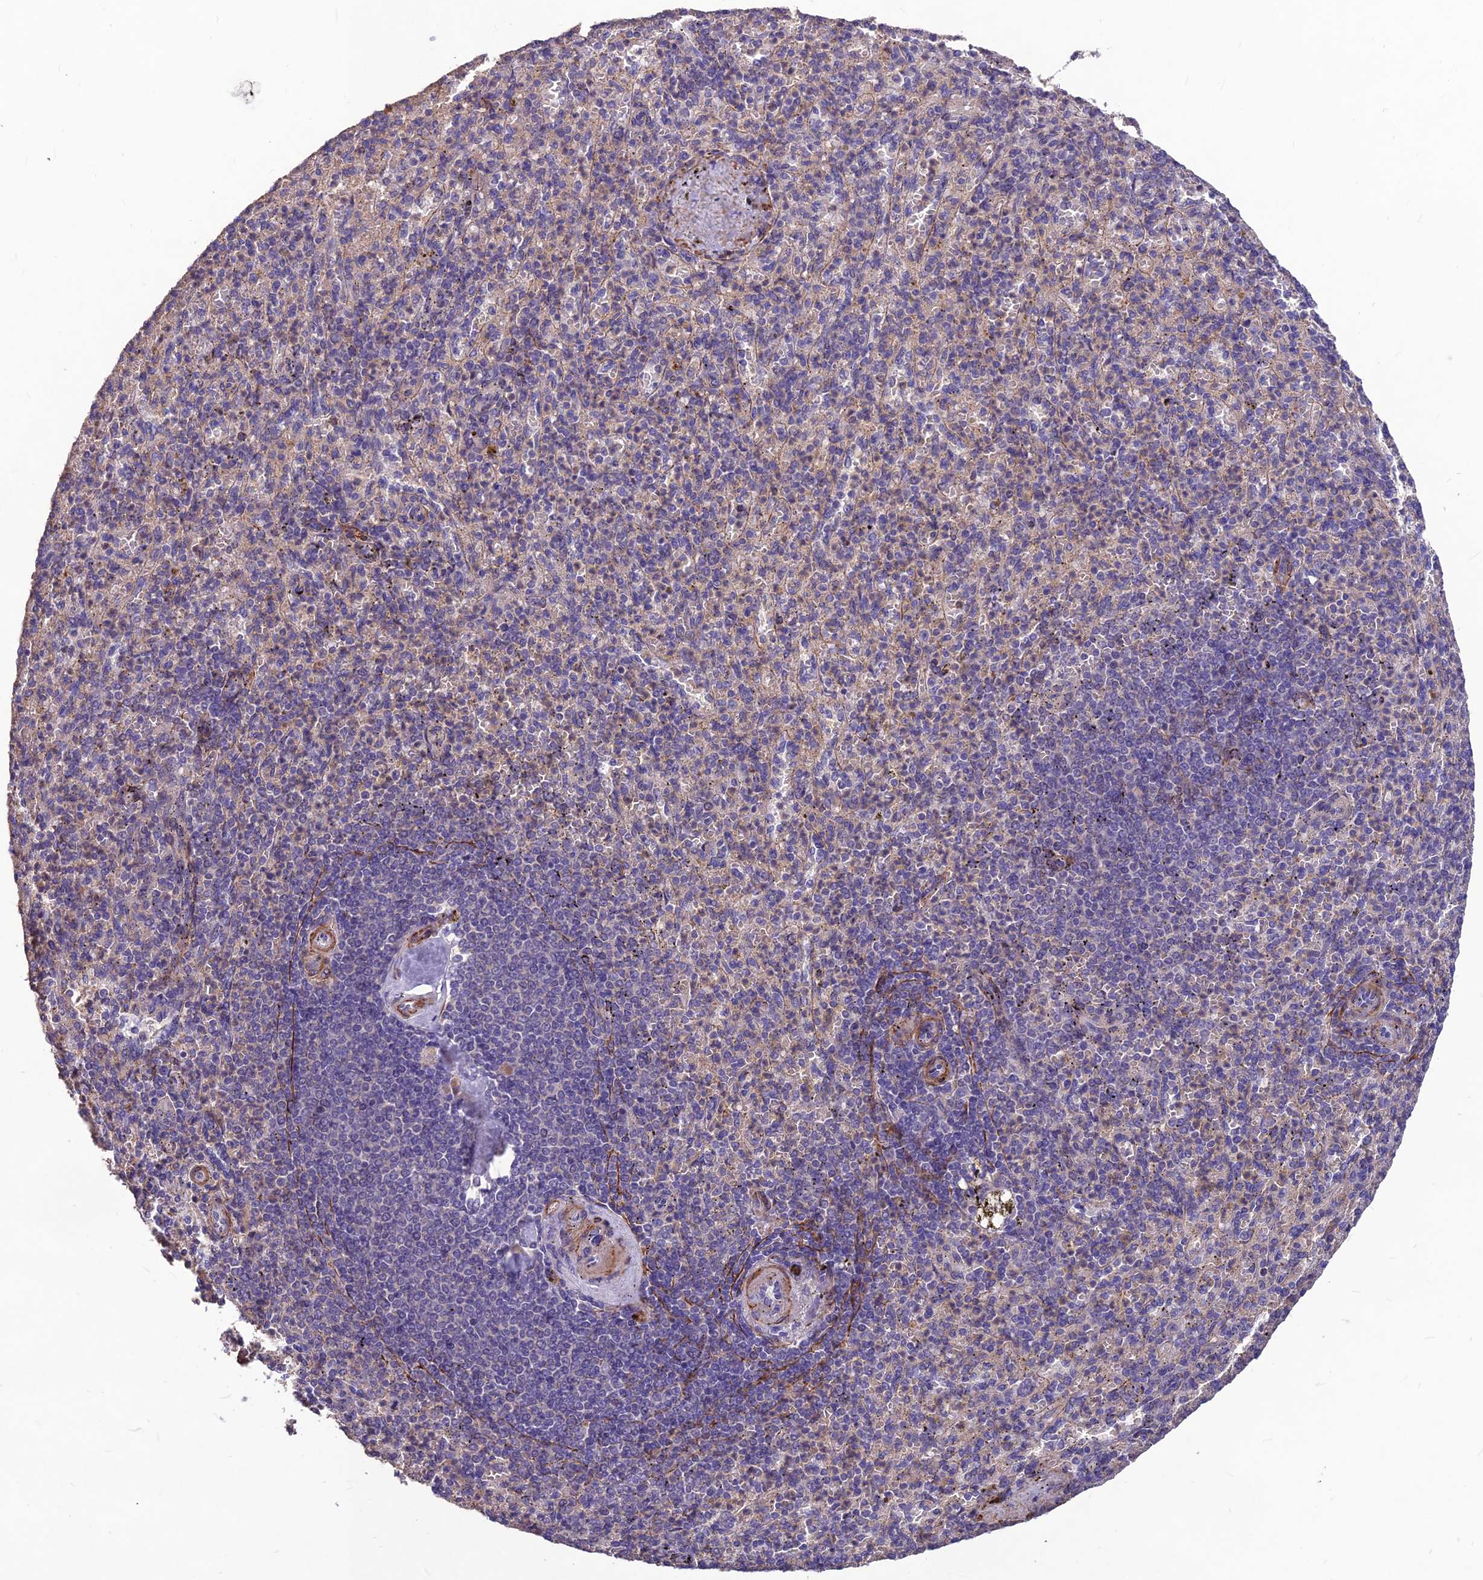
{"staining": {"intensity": "negative", "quantity": "none", "location": "none"}, "tissue": "spleen", "cell_type": "Cells in red pulp", "image_type": "normal", "snomed": [{"axis": "morphology", "description": "Normal tissue, NOS"}, {"axis": "topography", "description": "Spleen"}], "caption": "Unremarkable spleen was stained to show a protein in brown. There is no significant staining in cells in red pulp. (DAB (3,3'-diaminobenzidine) IHC with hematoxylin counter stain).", "gene": "CLUH", "patient": {"sex": "female", "age": 74}}